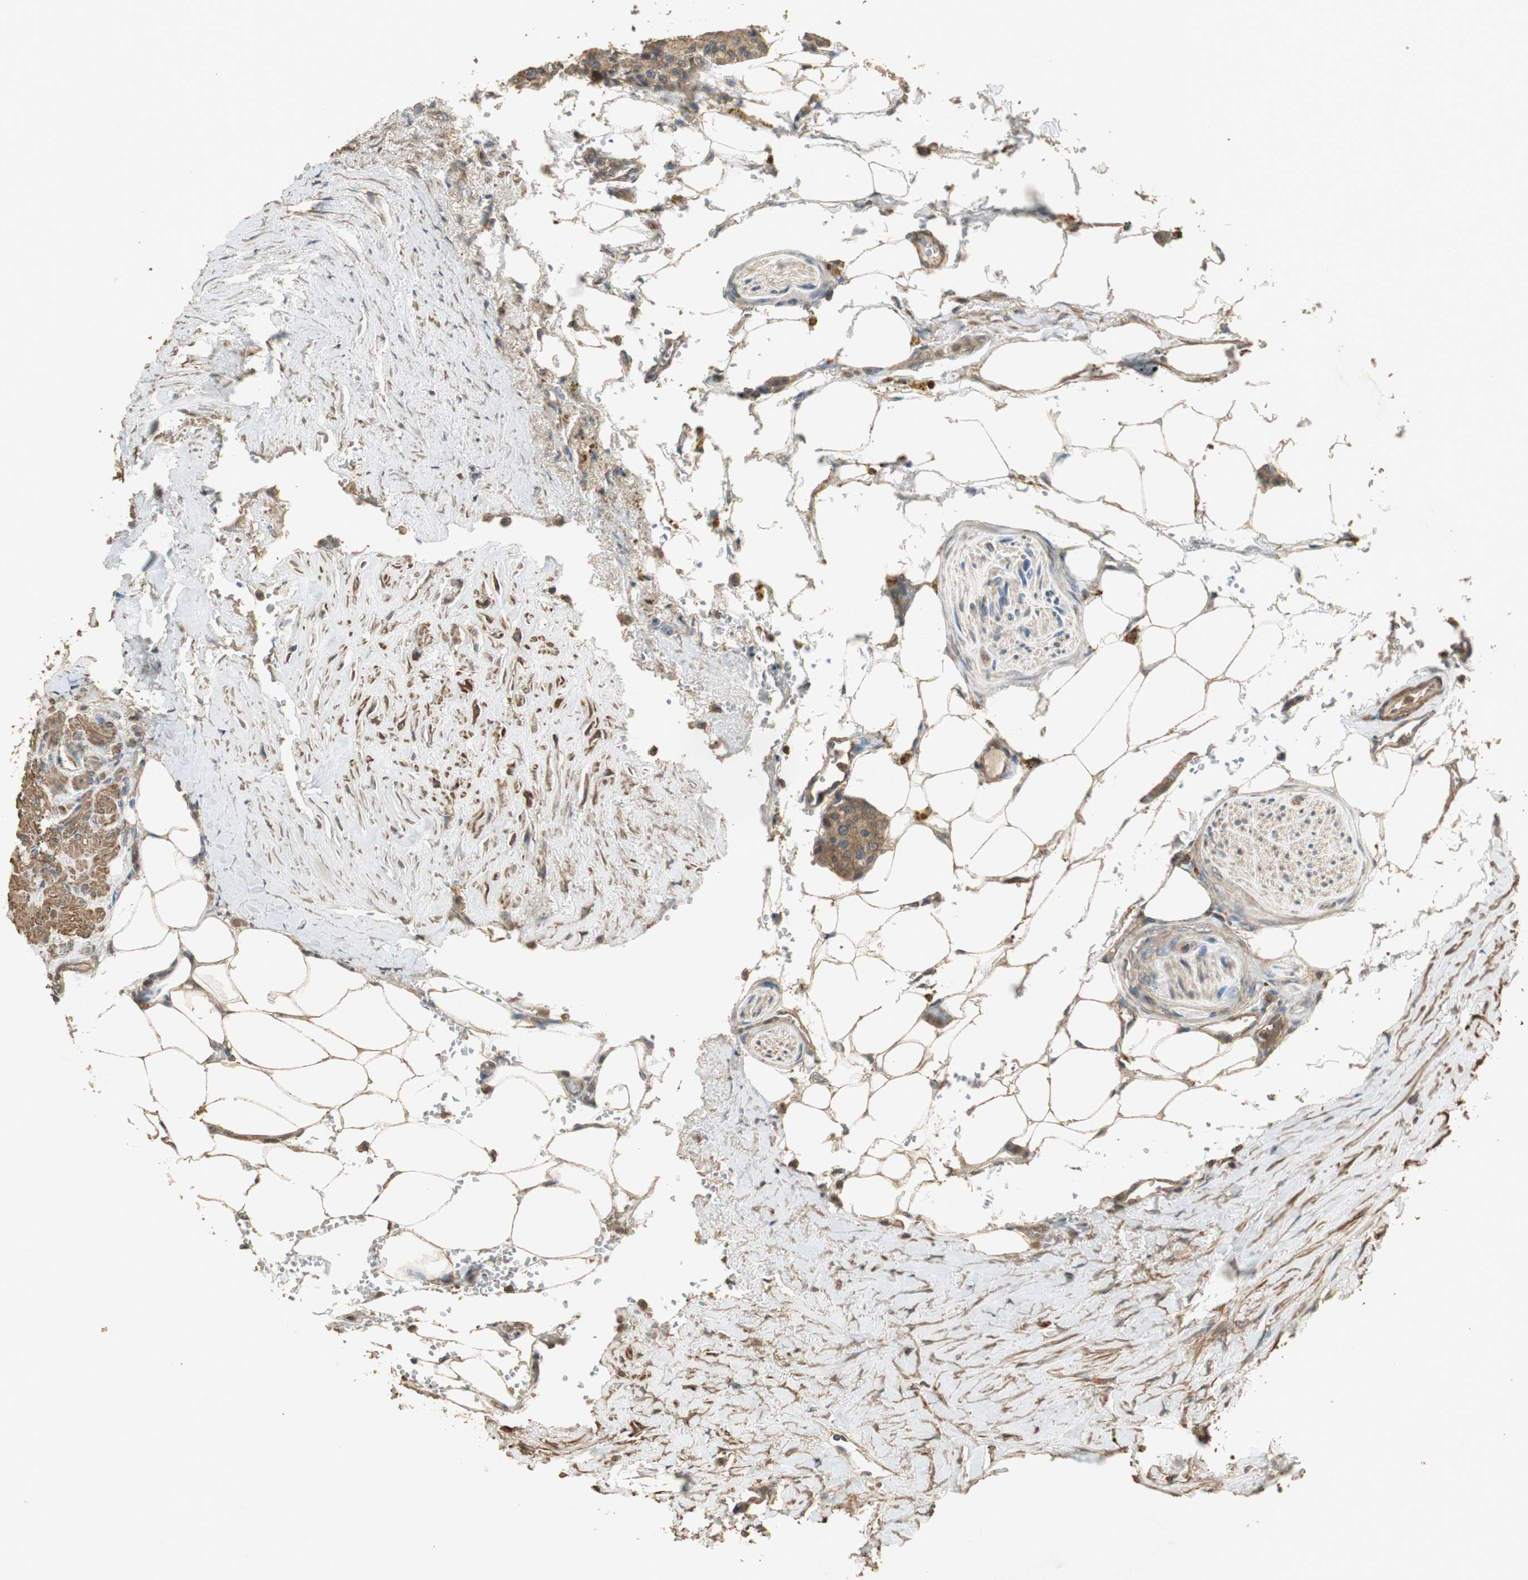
{"staining": {"intensity": "strong", "quantity": ">75%", "location": "cytoplasmic/membranous"}, "tissue": "carcinoid", "cell_type": "Tumor cells", "image_type": "cancer", "snomed": [{"axis": "morphology", "description": "Carcinoid, malignant, NOS"}, {"axis": "topography", "description": "Colon"}], "caption": "Tumor cells demonstrate strong cytoplasmic/membranous staining in approximately >75% of cells in carcinoid. The staining was performed using DAB, with brown indicating positive protein expression. Nuclei are stained blue with hematoxylin.", "gene": "USP2", "patient": {"sex": "female", "age": 61}}